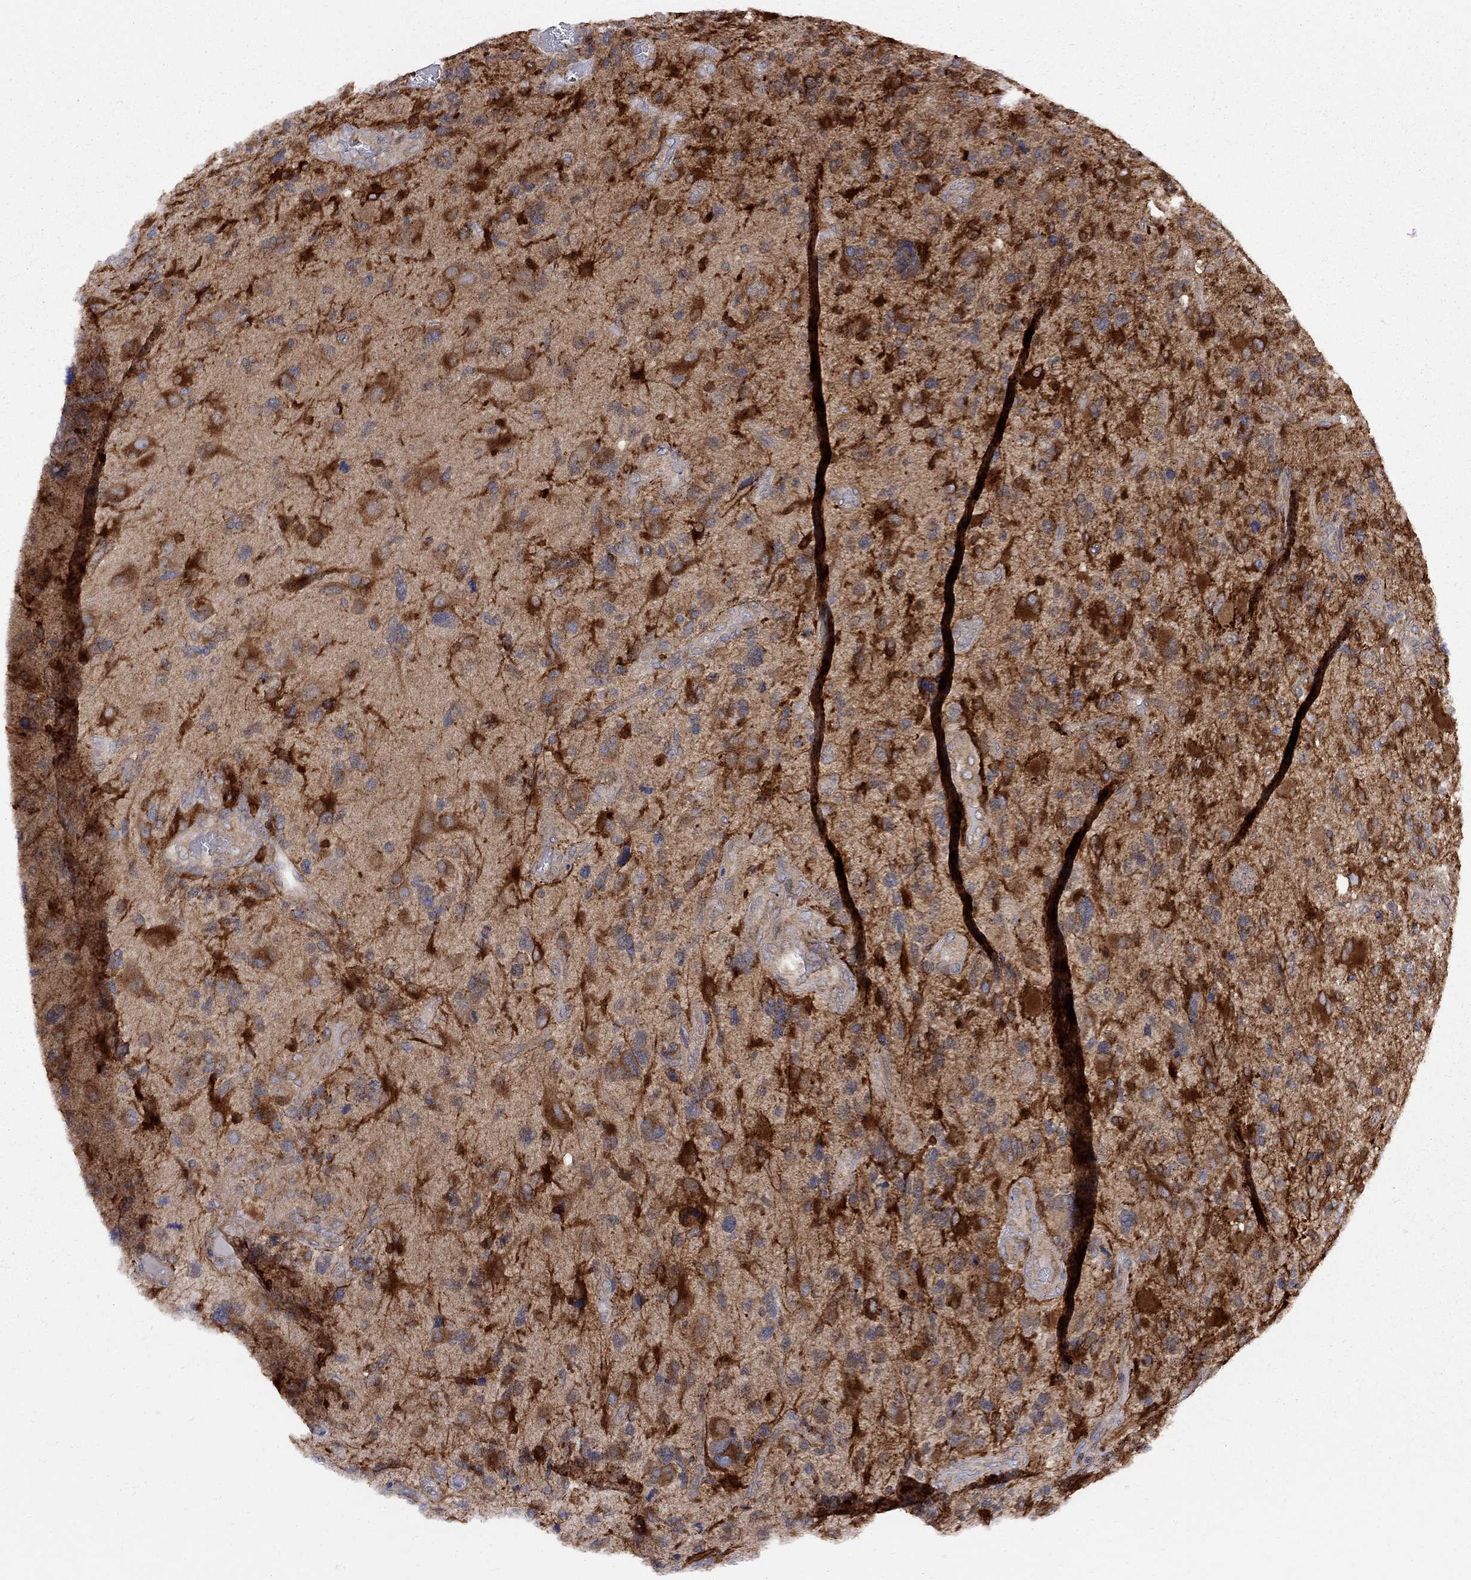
{"staining": {"intensity": "strong", "quantity": "<25%", "location": "cytoplasmic/membranous"}, "tissue": "glioma", "cell_type": "Tumor cells", "image_type": "cancer", "snomed": [{"axis": "morphology", "description": "Glioma, malignant, High grade"}, {"axis": "topography", "description": "Cerebral cortex"}], "caption": "A photomicrograph of glioma stained for a protein shows strong cytoplasmic/membranous brown staining in tumor cells. The staining was performed using DAB (3,3'-diaminobenzidine), with brown indicating positive protein expression. Nuclei are stained blue with hematoxylin.", "gene": "MTHFR", "patient": {"sex": "male", "age": 70}}